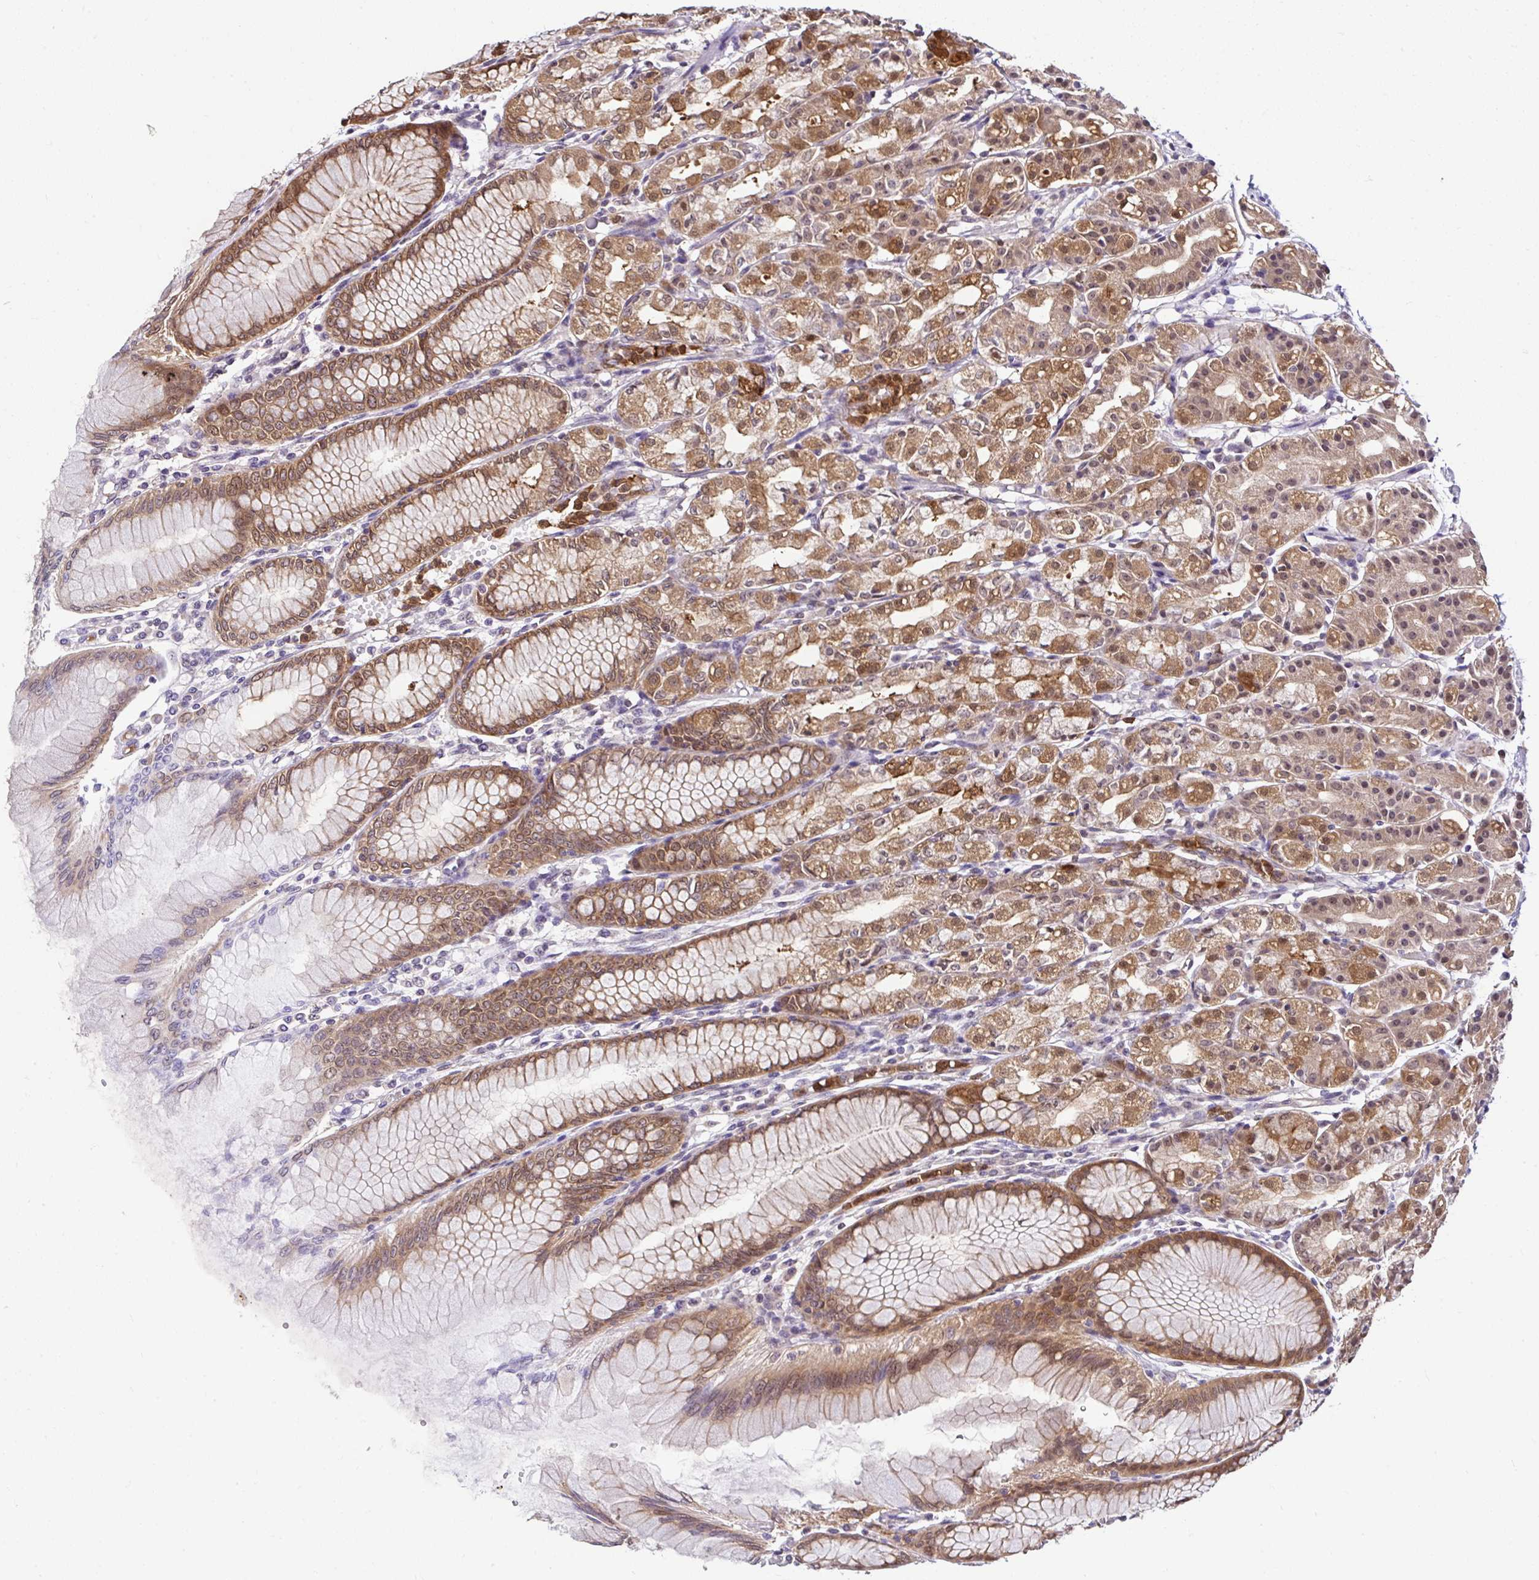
{"staining": {"intensity": "moderate", "quantity": ">75%", "location": "cytoplasmic/membranous,nuclear"}, "tissue": "stomach", "cell_type": "Glandular cells", "image_type": "normal", "snomed": [{"axis": "morphology", "description": "Normal tissue, NOS"}, {"axis": "topography", "description": "Stomach"}], "caption": "Protein staining shows moderate cytoplasmic/membranous,nuclear positivity in approximately >75% of glandular cells in normal stomach. (IHC, brightfield microscopy, high magnification).", "gene": "PIN4", "patient": {"sex": "female", "age": 57}}